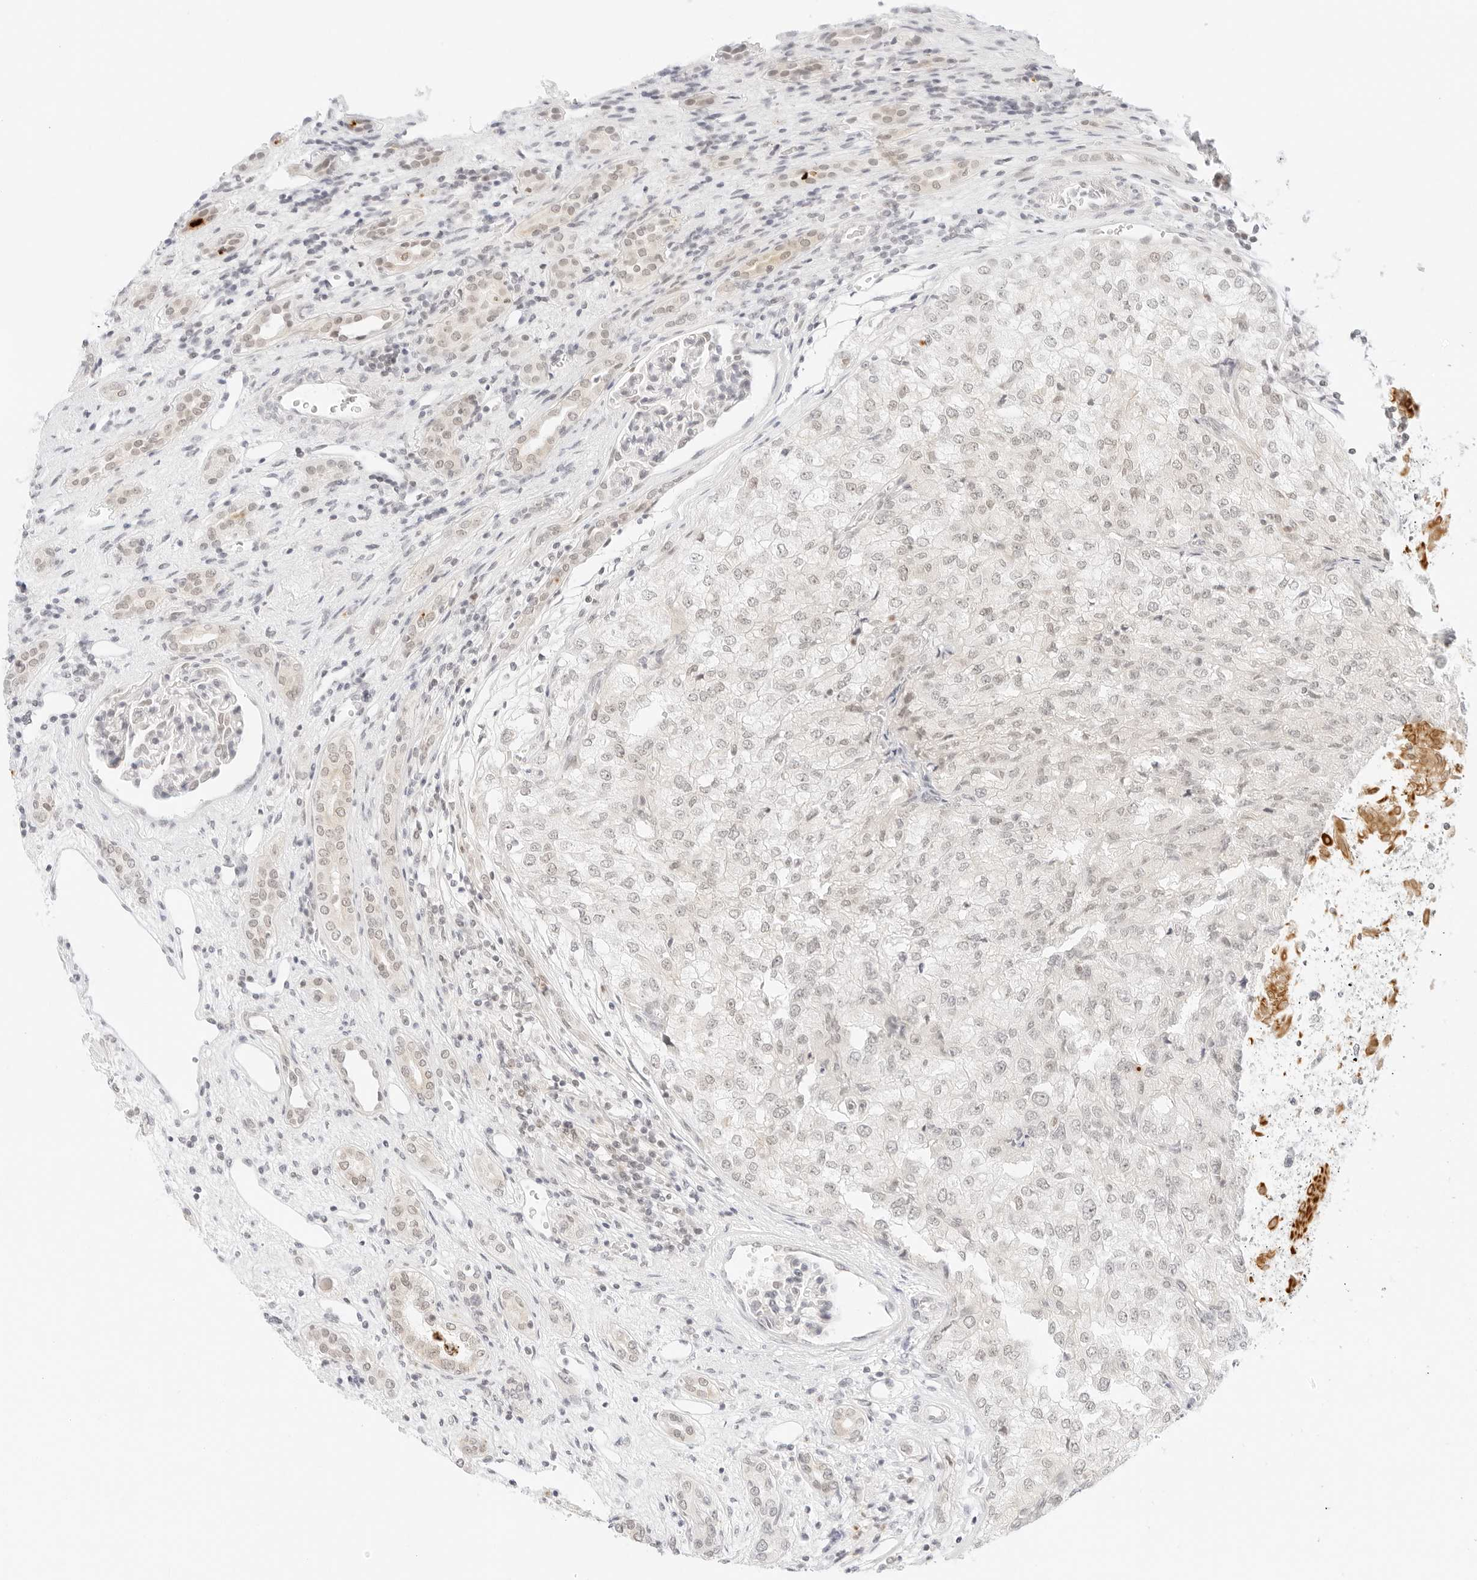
{"staining": {"intensity": "negative", "quantity": "none", "location": "none"}, "tissue": "renal cancer", "cell_type": "Tumor cells", "image_type": "cancer", "snomed": [{"axis": "morphology", "description": "Adenocarcinoma, NOS"}, {"axis": "topography", "description": "Kidney"}], "caption": "Immunohistochemistry histopathology image of neoplastic tissue: human renal cancer (adenocarcinoma) stained with DAB exhibits no significant protein expression in tumor cells.", "gene": "POLR3C", "patient": {"sex": "female", "age": 54}}